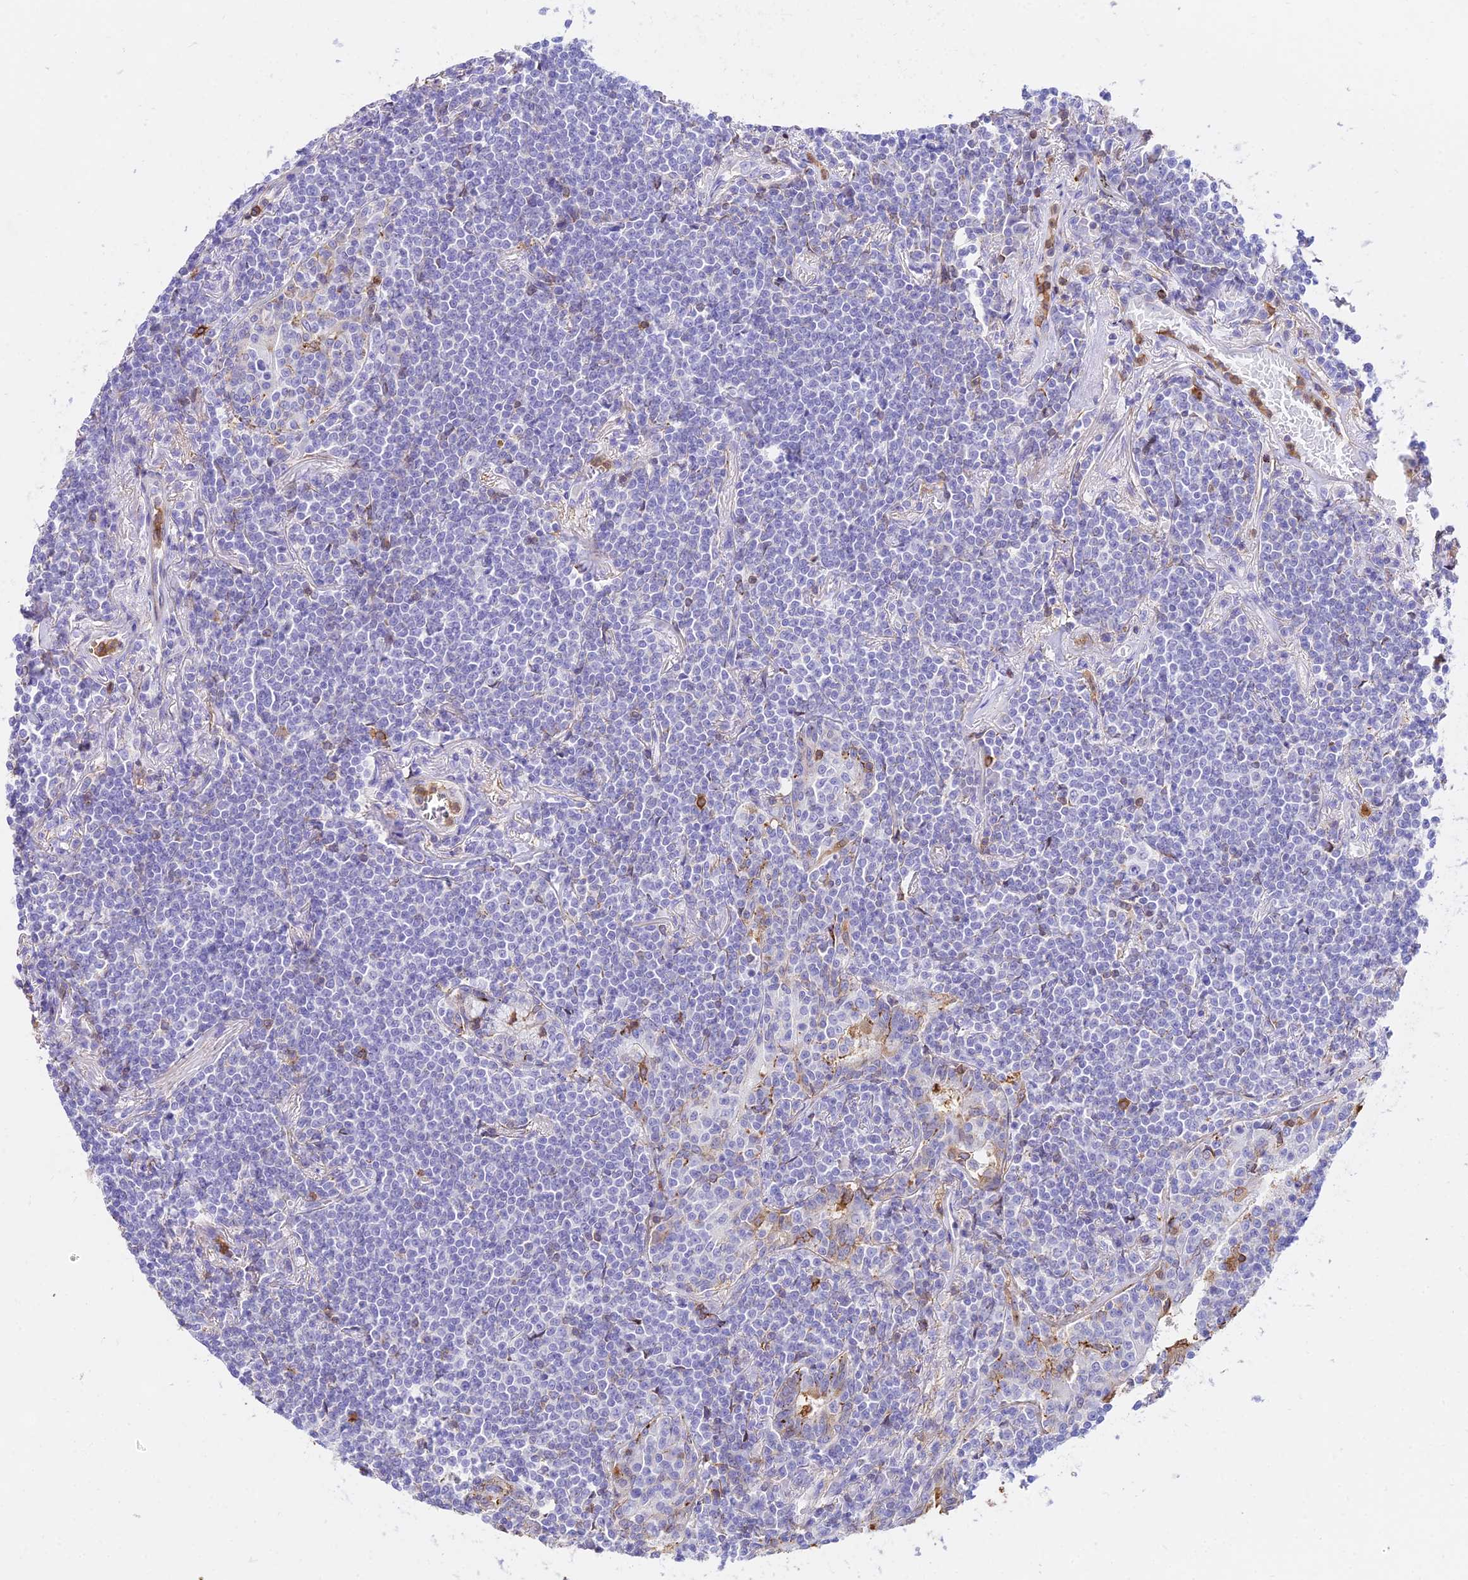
{"staining": {"intensity": "negative", "quantity": "none", "location": "none"}, "tissue": "lymphoma", "cell_type": "Tumor cells", "image_type": "cancer", "snomed": [{"axis": "morphology", "description": "Malignant lymphoma, non-Hodgkin's type, Low grade"}, {"axis": "topography", "description": "Lung"}], "caption": "The histopathology image exhibits no staining of tumor cells in lymphoma.", "gene": "SREK1IP1", "patient": {"sex": "female", "age": 71}}